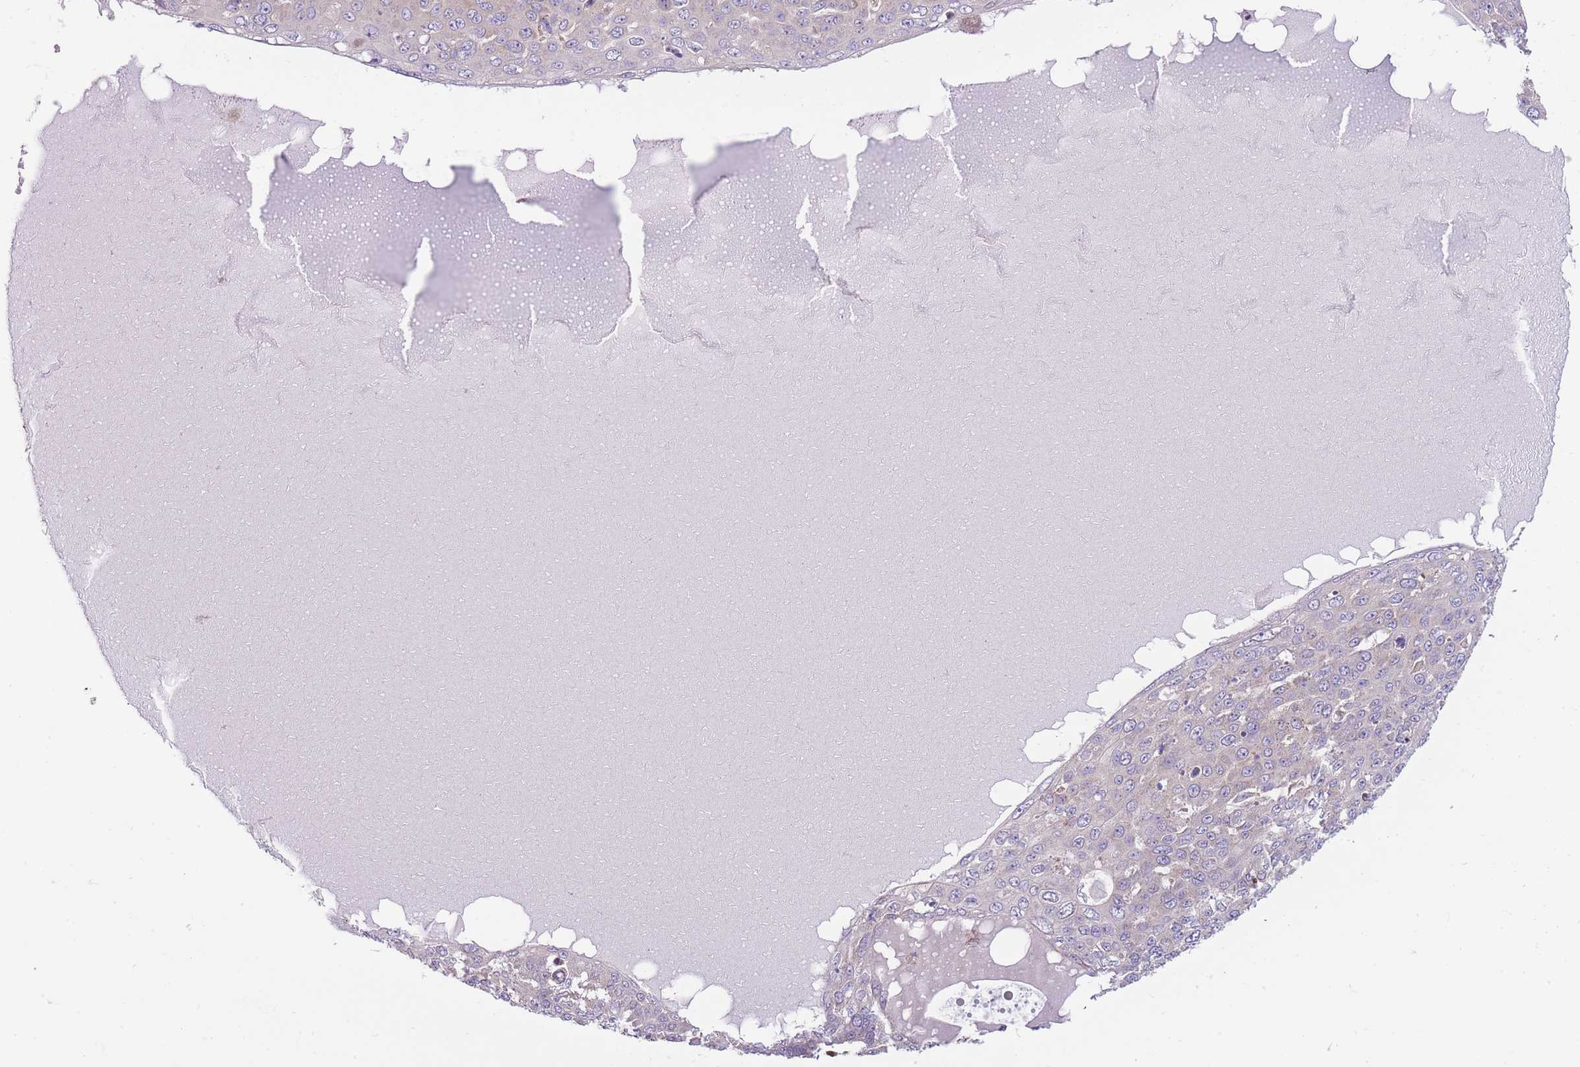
{"staining": {"intensity": "negative", "quantity": "none", "location": "none"}, "tissue": "skin cancer", "cell_type": "Tumor cells", "image_type": "cancer", "snomed": [{"axis": "morphology", "description": "Squamous cell carcinoma, NOS"}, {"axis": "topography", "description": "Skin"}], "caption": "A high-resolution micrograph shows immunohistochemistry (IHC) staining of skin cancer, which displays no significant staining in tumor cells. (Stains: DAB immunohistochemistry (IHC) with hematoxylin counter stain, Microscopy: brightfield microscopy at high magnification).", "gene": "ANKRD10", "patient": {"sex": "male", "age": 71}}